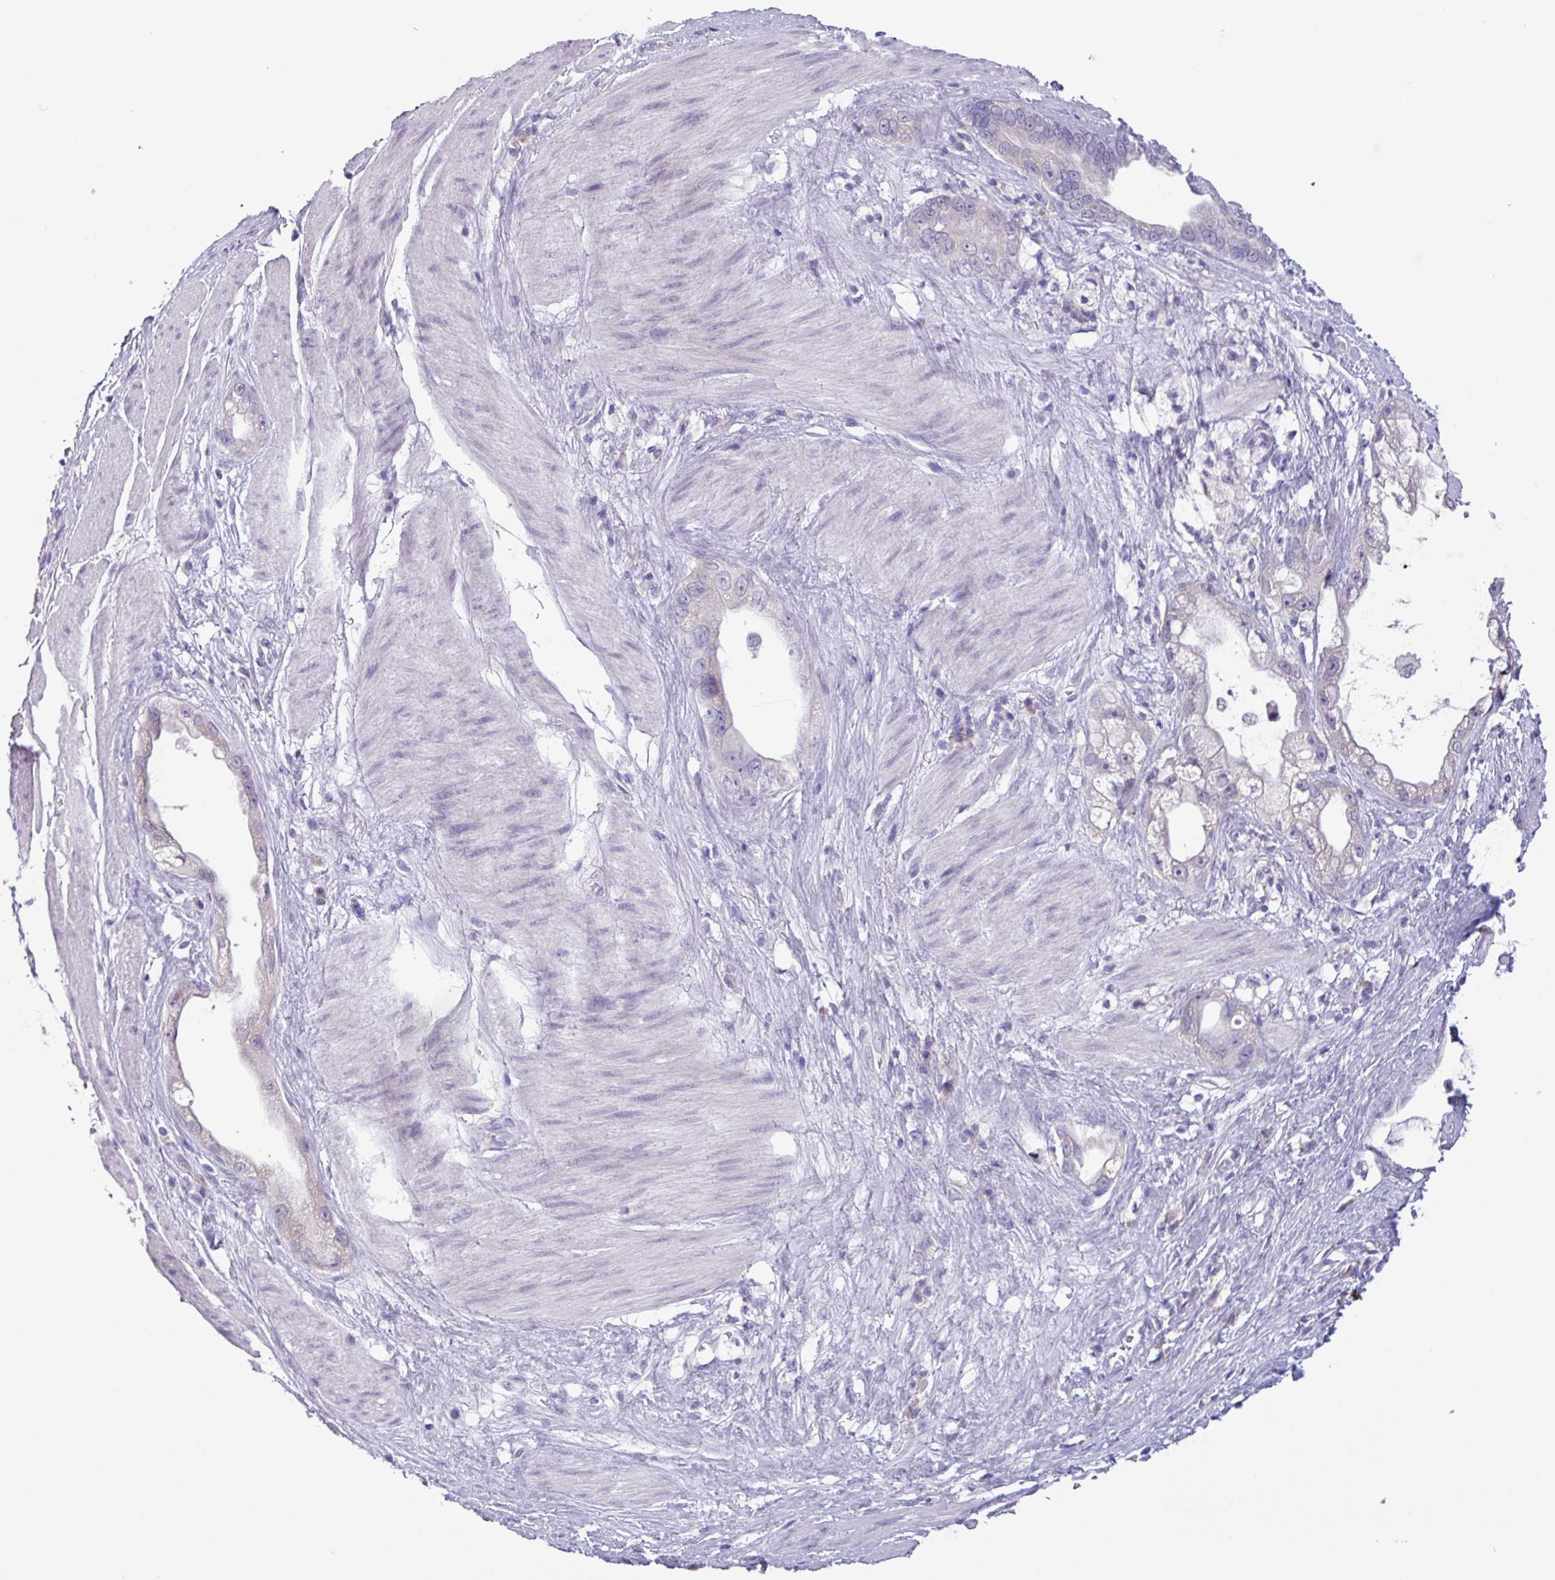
{"staining": {"intensity": "negative", "quantity": "none", "location": "none"}, "tissue": "stomach cancer", "cell_type": "Tumor cells", "image_type": "cancer", "snomed": [{"axis": "morphology", "description": "Adenocarcinoma, NOS"}, {"axis": "topography", "description": "Stomach"}], "caption": "The micrograph displays no staining of tumor cells in stomach cancer (adenocarcinoma).", "gene": "C20orf27", "patient": {"sex": "male", "age": 55}}